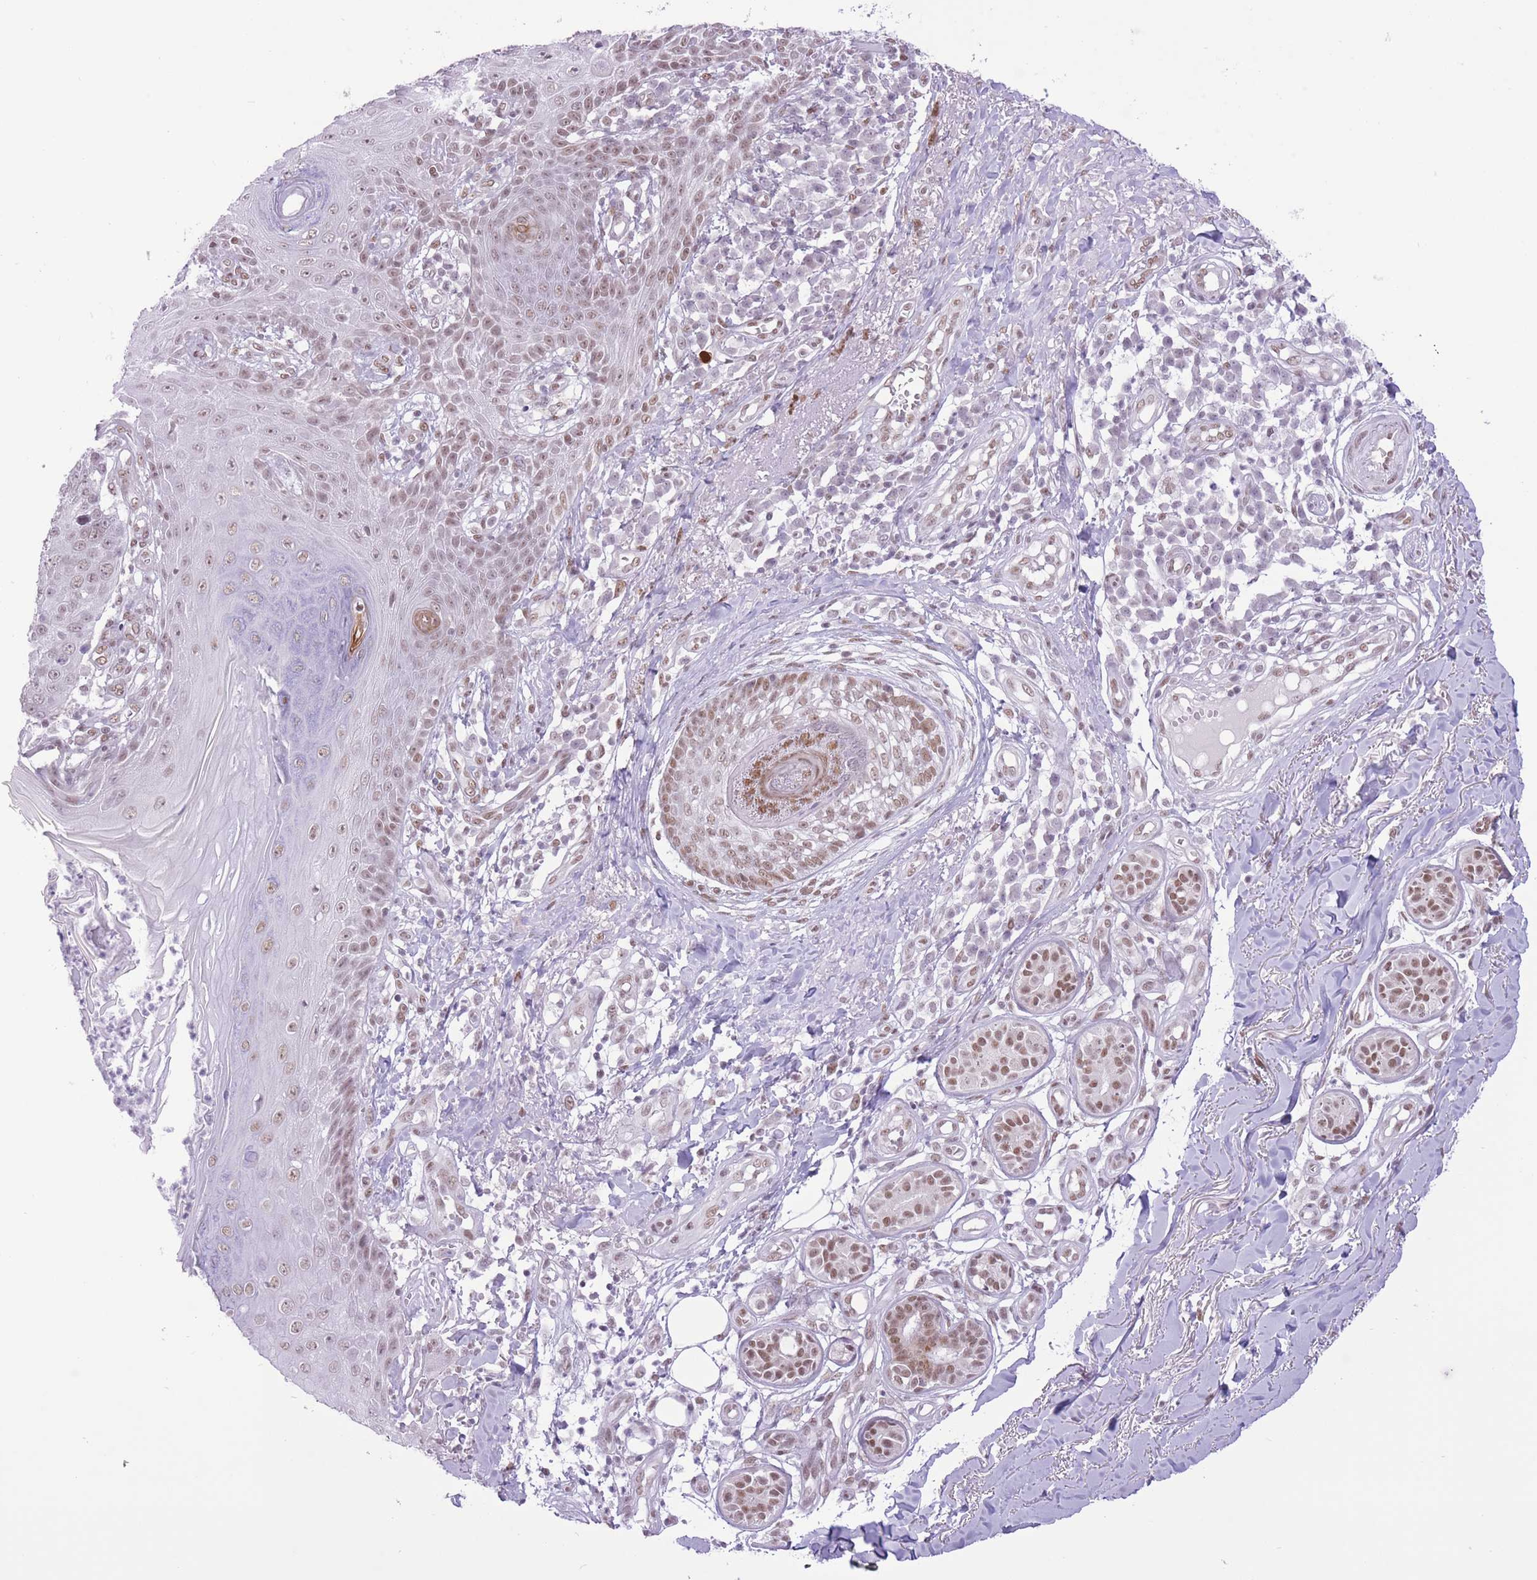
{"staining": {"intensity": "moderate", "quantity": "25%-75%", "location": "nuclear"}, "tissue": "skin cancer", "cell_type": "Tumor cells", "image_type": "cancer", "snomed": [{"axis": "morphology", "description": "Squamous cell carcinoma, NOS"}, {"axis": "topography", "description": "Skin"}], "caption": "A brown stain shows moderate nuclear staining of a protein in skin cancer tumor cells. The staining was performed using DAB (3,3'-diaminobenzidine), with brown indicating positive protein expression. Nuclei are stained blue with hematoxylin.", "gene": "ZBED5", "patient": {"sex": "male", "age": 71}}